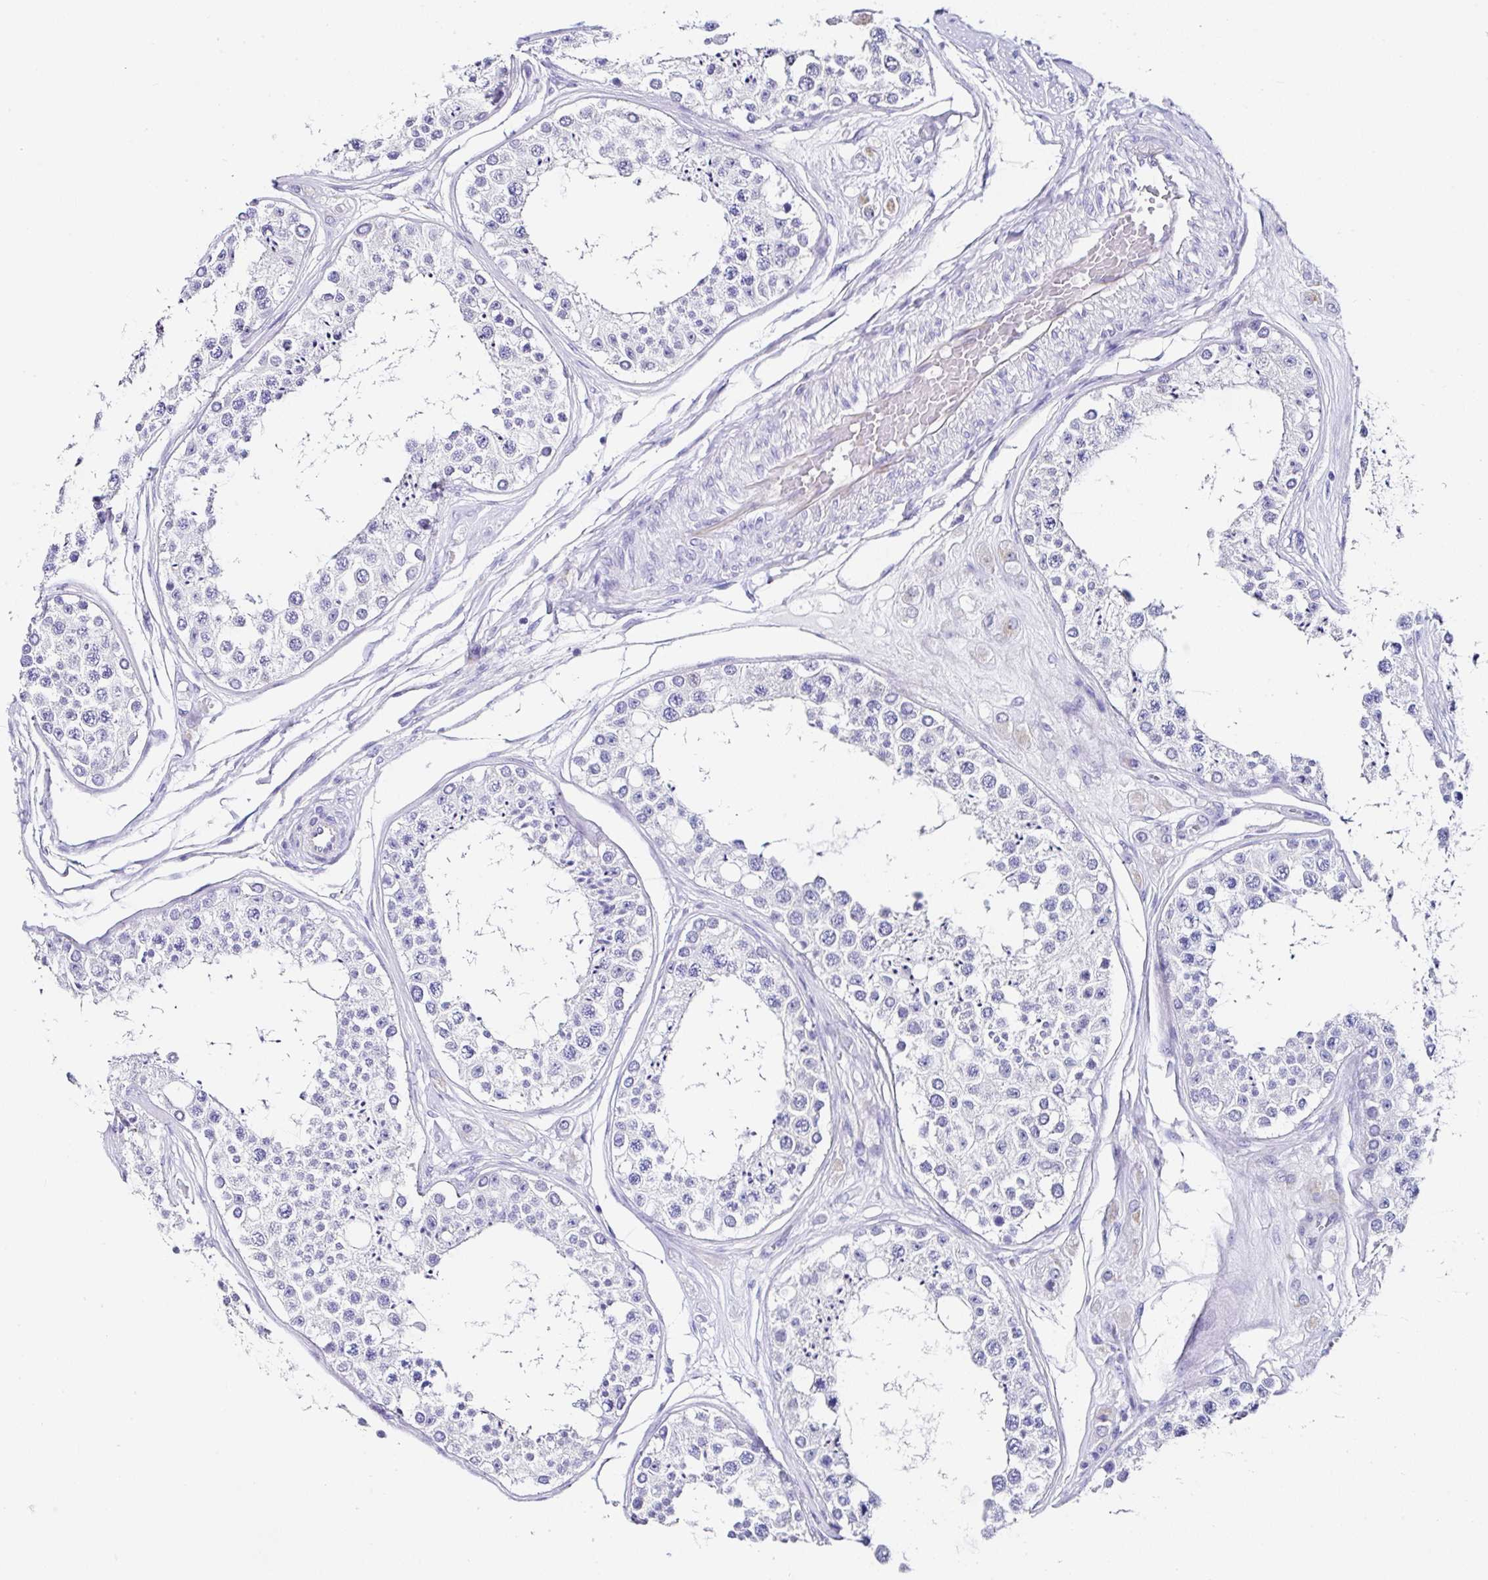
{"staining": {"intensity": "negative", "quantity": "none", "location": "none"}, "tissue": "testis", "cell_type": "Cells in seminiferous ducts", "image_type": "normal", "snomed": [{"axis": "morphology", "description": "Normal tissue, NOS"}, {"axis": "topography", "description": "Testis"}], "caption": "IHC micrograph of benign testis: human testis stained with DAB (3,3'-diaminobenzidine) shows no significant protein positivity in cells in seminiferous ducts.", "gene": "TMPRSS11E", "patient": {"sex": "male", "age": 25}}